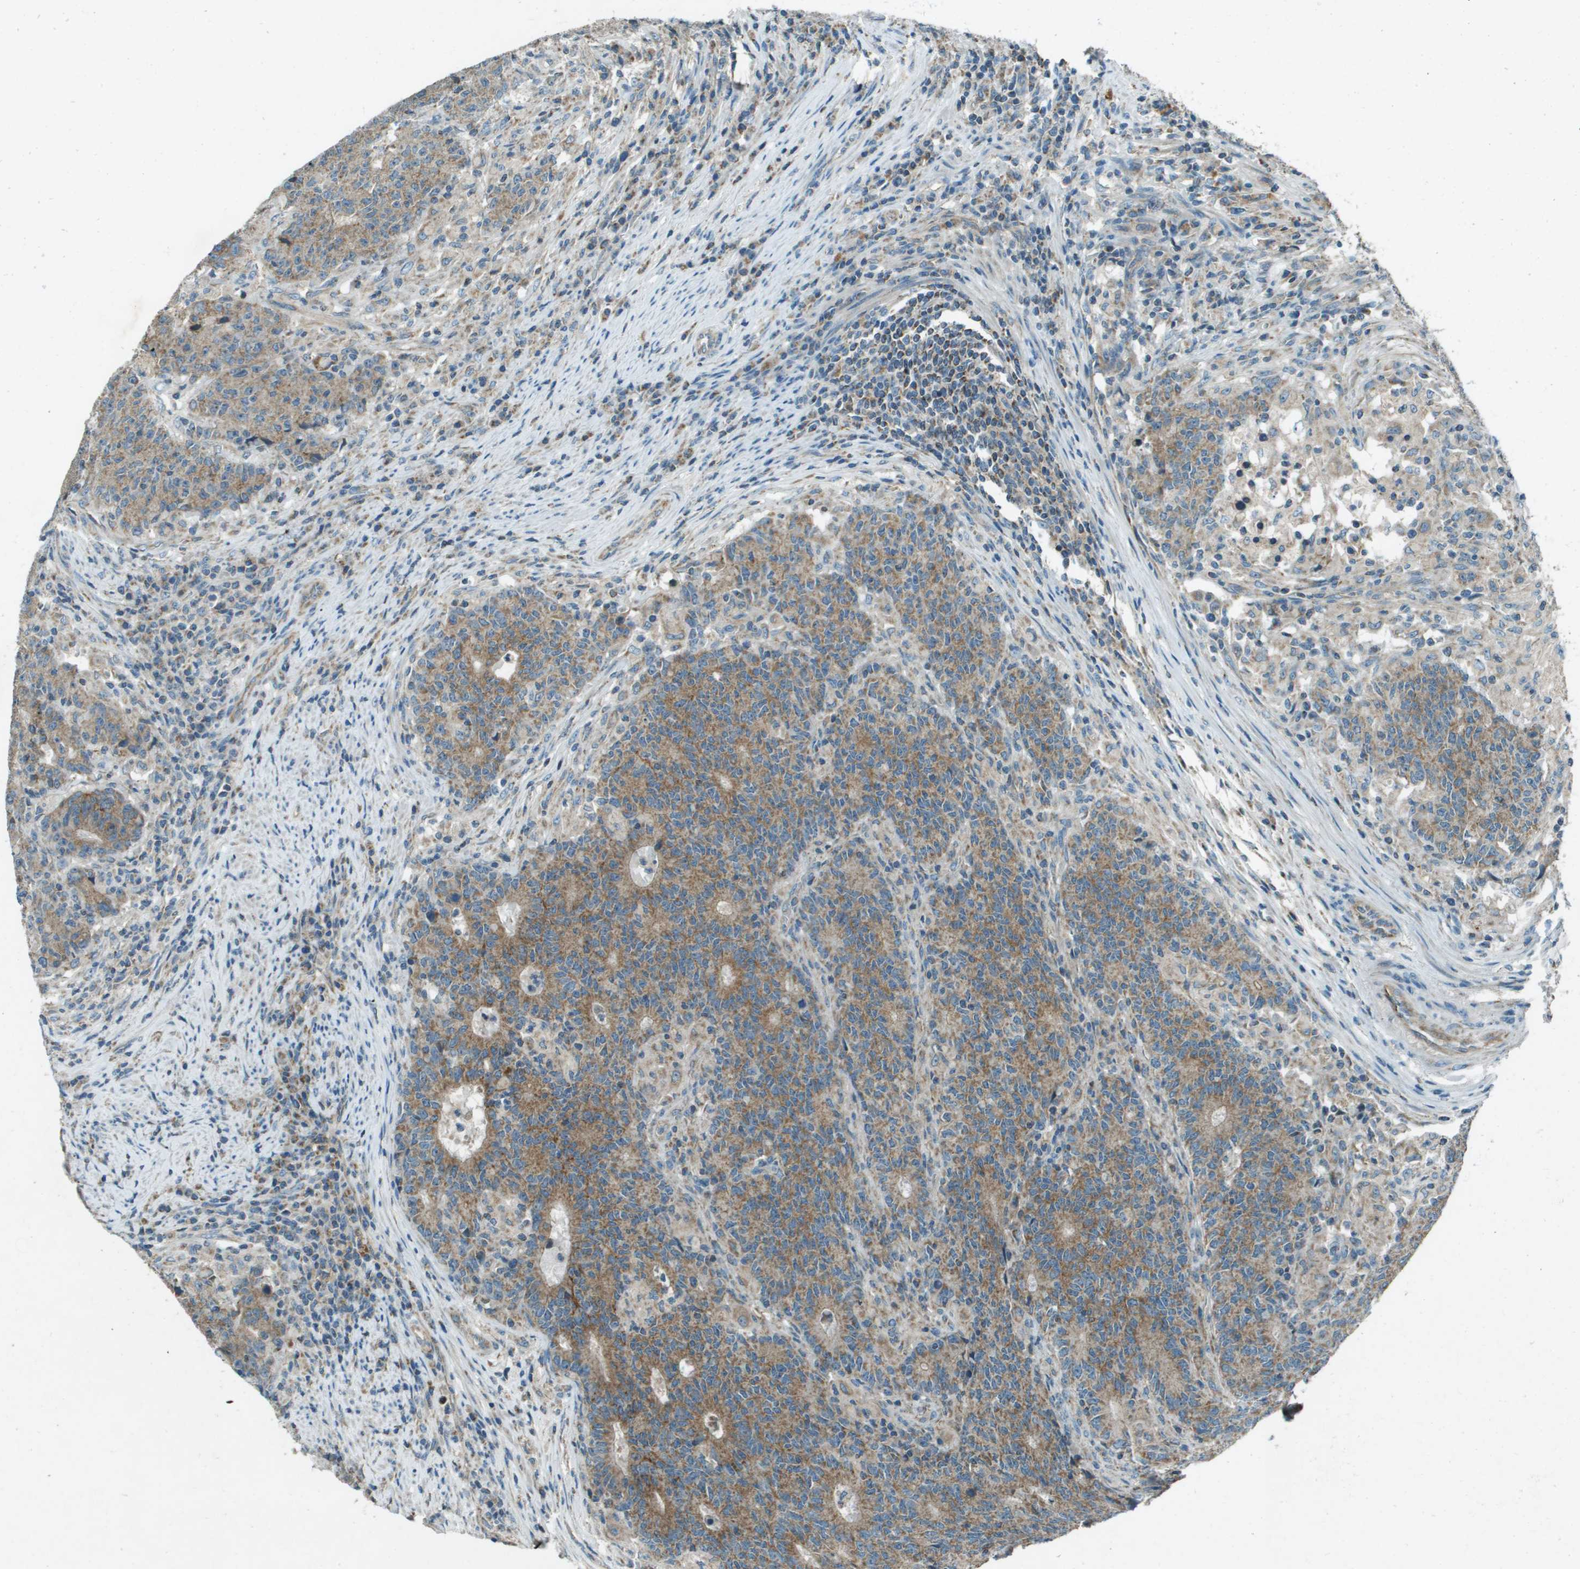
{"staining": {"intensity": "moderate", "quantity": ">75%", "location": "cytoplasmic/membranous"}, "tissue": "colorectal cancer", "cell_type": "Tumor cells", "image_type": "cancer", "snomed": [{"axis": "morphology", "description": "Normal tissue, NOS"}, {"axis": "morphology", "description": "Adenocarcinoma, NOS"}, {"axis": "topography", "description": "Colon"}], "caption": "Moderate cytoplasmic/membranous expression is seen in approximately >75% of tumor cells in colorectal cancer.", "gene": "MIGA1", "patient": {"sex": "female", "age": 75}}